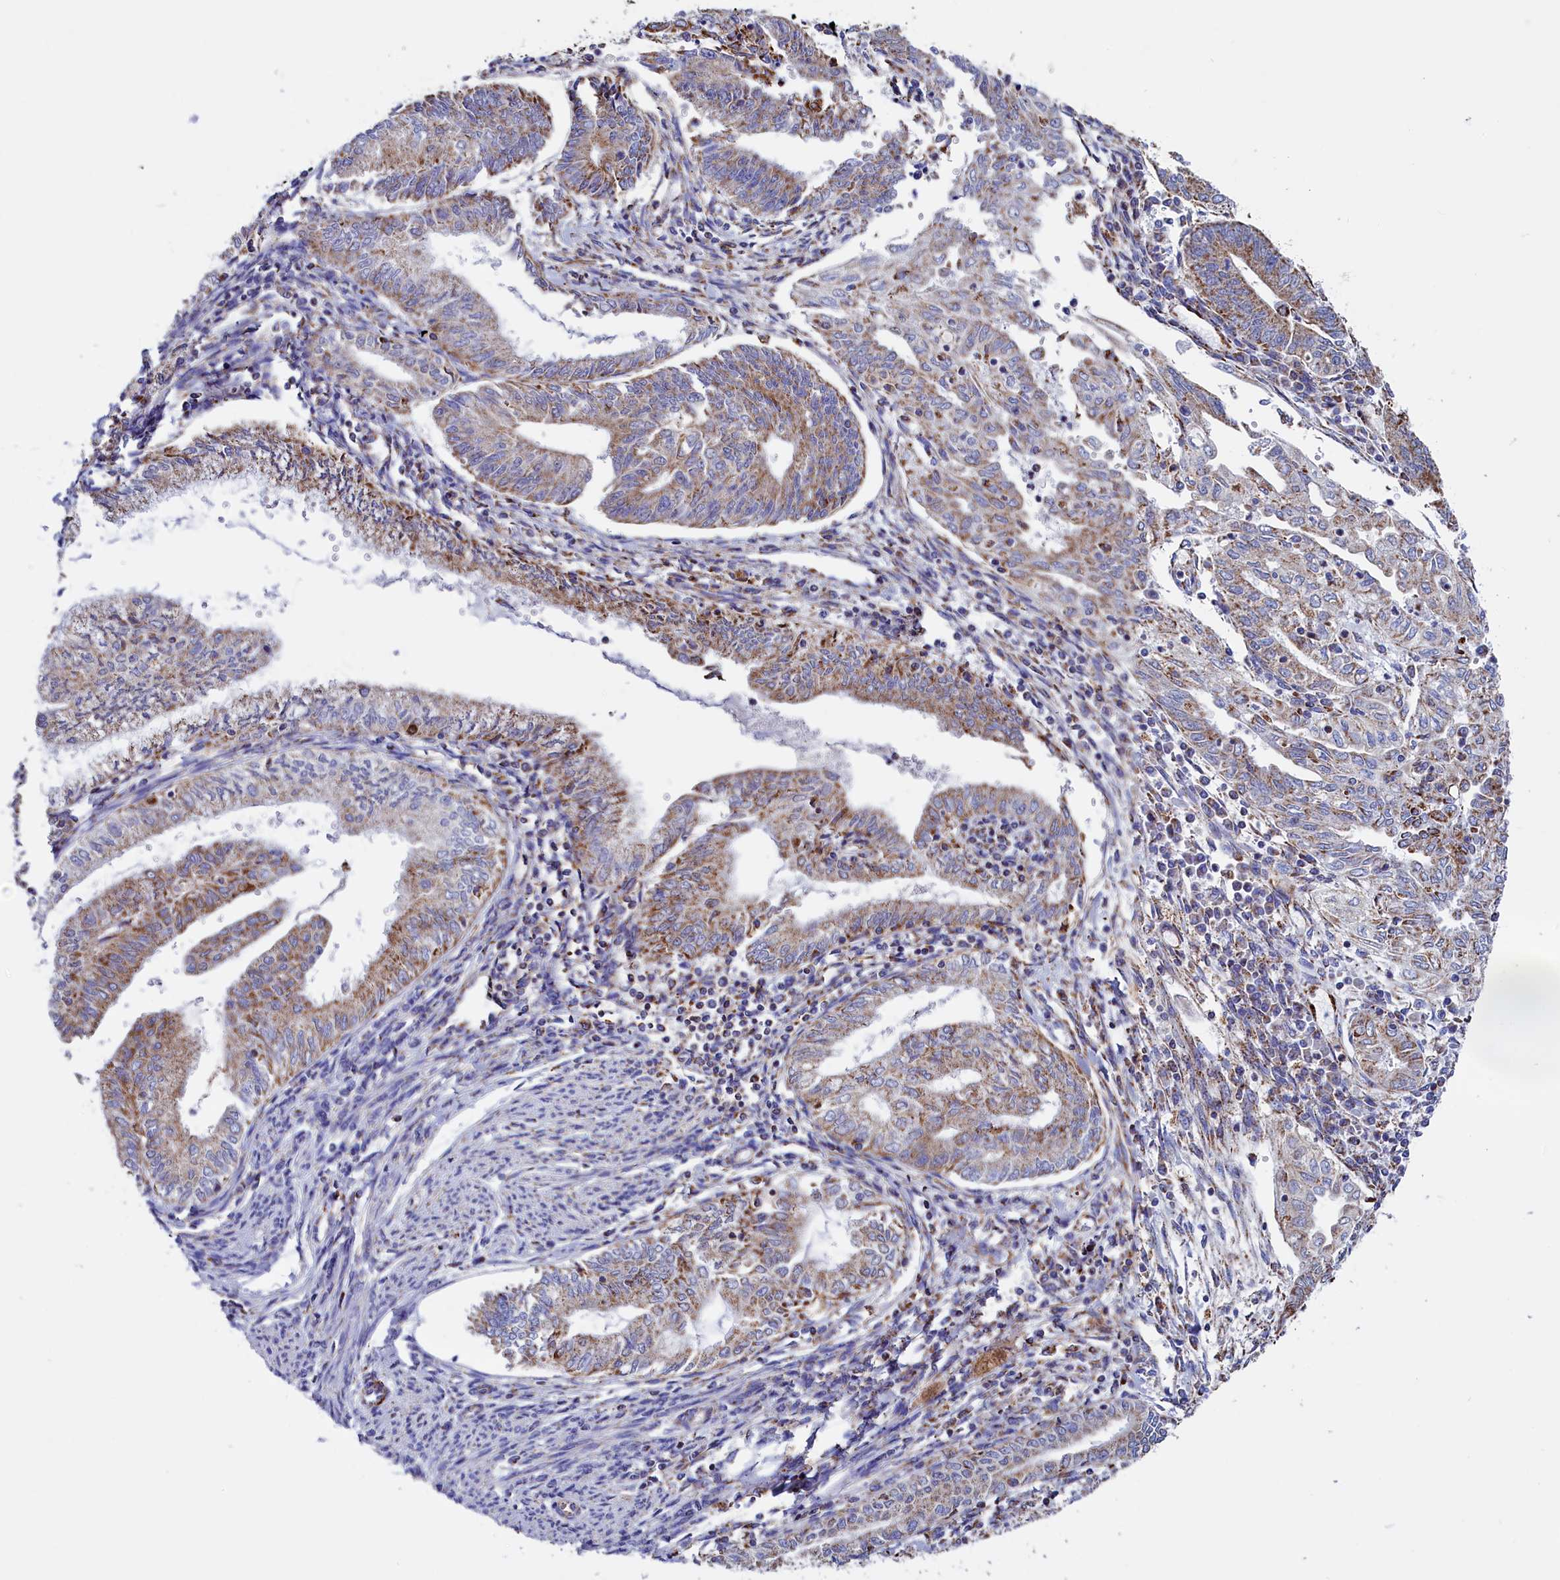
{"staining": {"intensity": "moderate", "quantity": ">75%", "location": "cytoplasmic/membranous"}, "tissue": "endometrial cancer", "cell_type": "Tumor cells", "image_type": "cancer", "snomed": [{"axis": "morphology", "description": "Adenocarcinoma, NOS"}, {"axis": "topography", "description": "Endometrium"}], "caption": "Immunohistochemical staining of adenocarcinoma (endometrial) reveals medium levels of moderate cytoplasmic/membranous expression in approximately >75% of tumor cells.", "gene": "SLC39A3", "patient": {"sex": "female", "age": 66}}